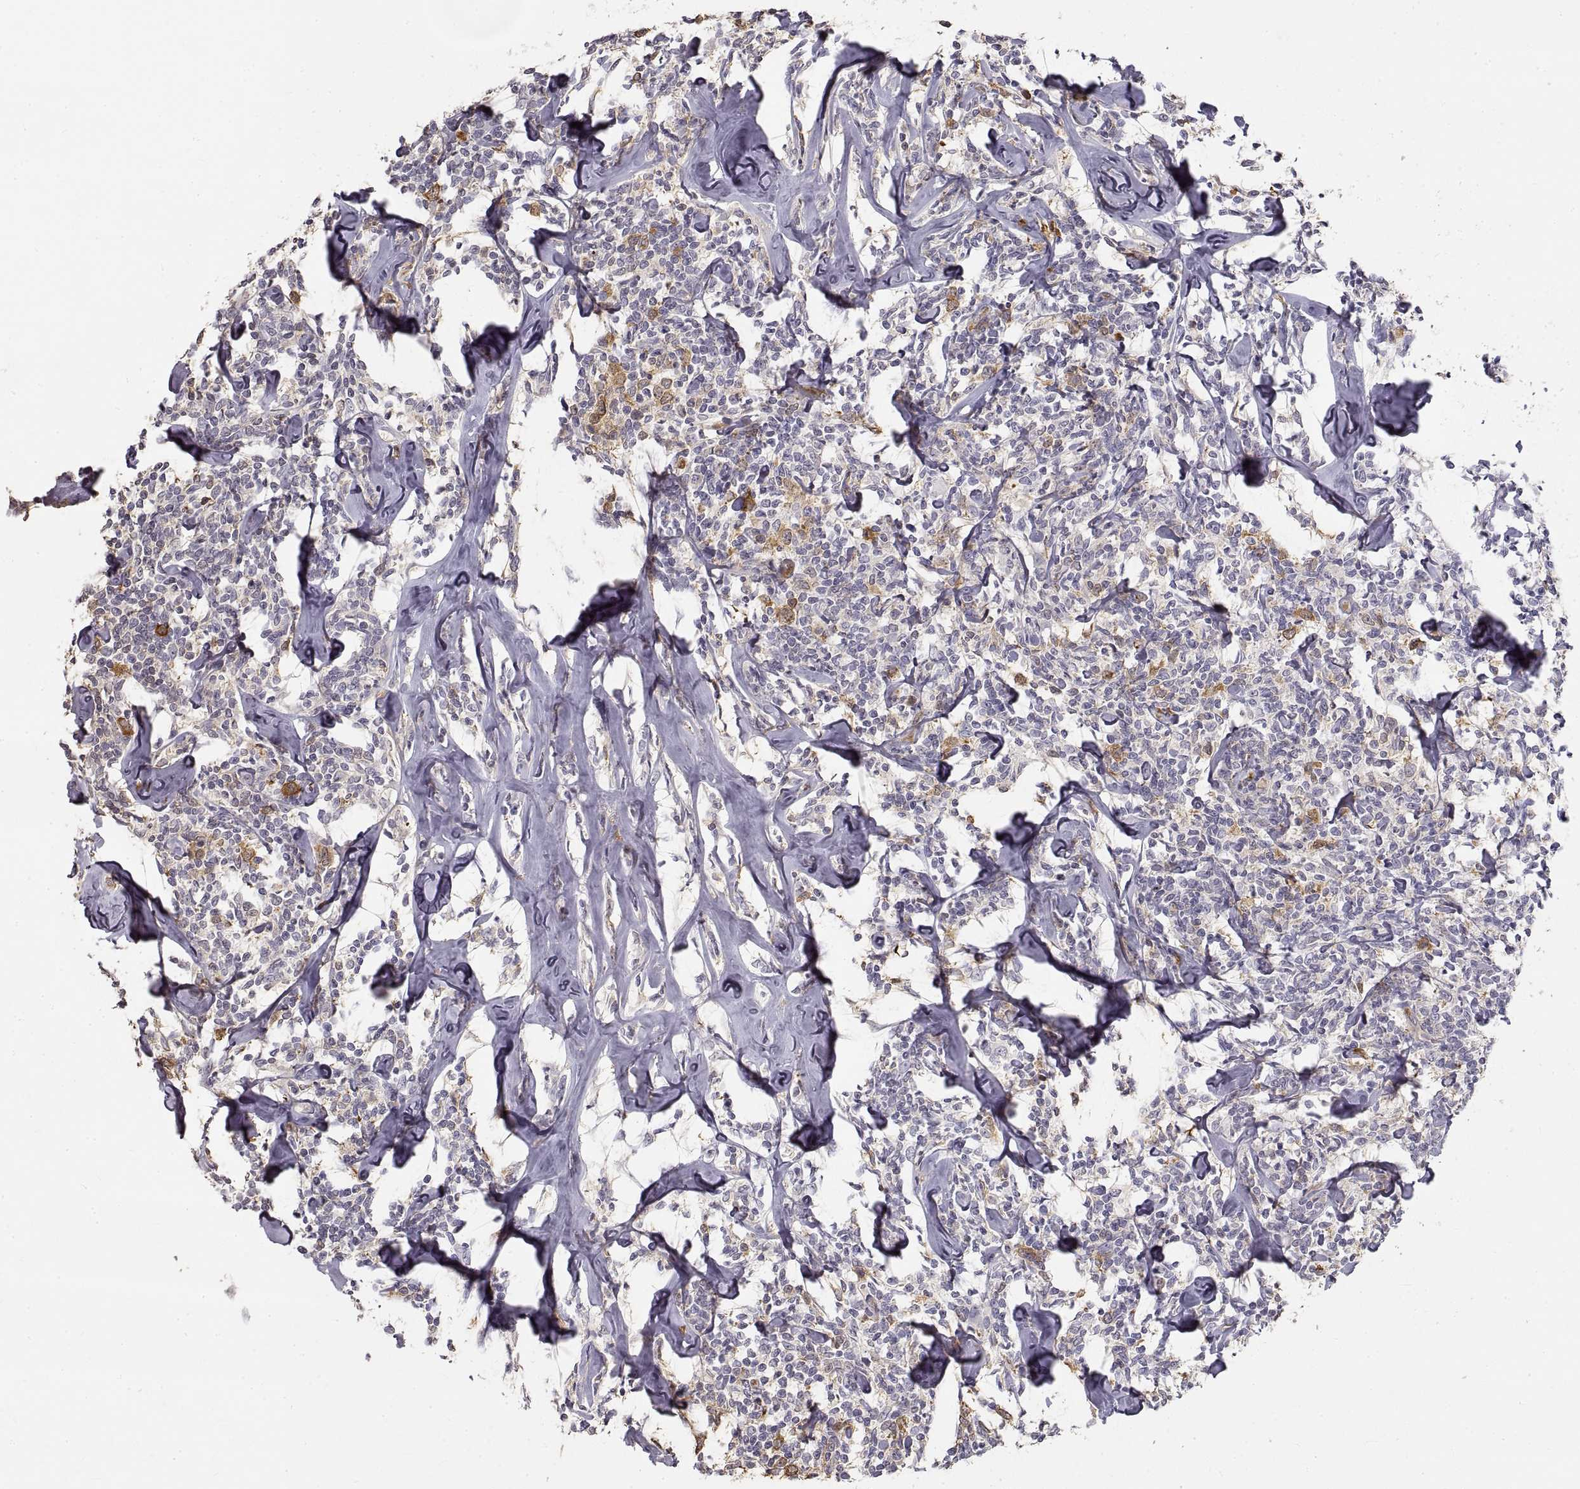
{"staining": {"intensity": "negative", "quantity": "none", "location": "none"}, "tissue": "lymphoma", "cell_type": "Tumor cells", "image_type": "cancer", "snomed": [{"axis": "morphology", "description": "Malignant lymphoma, non-Hodgkin's type, Low grade"}, {"axis": "topography", "description": "Lymph node"}], "caption": "High magnification brightfield microscopy of malignant lymphoma, non-Hodgkin's type (low-grade) stained with DAB (brown) and counterstained with hematoxylin (blue): tumor cells show no significant positivity.", "gene": "HSP90AB1", "patient": {"sex": "female", "age": 56}}